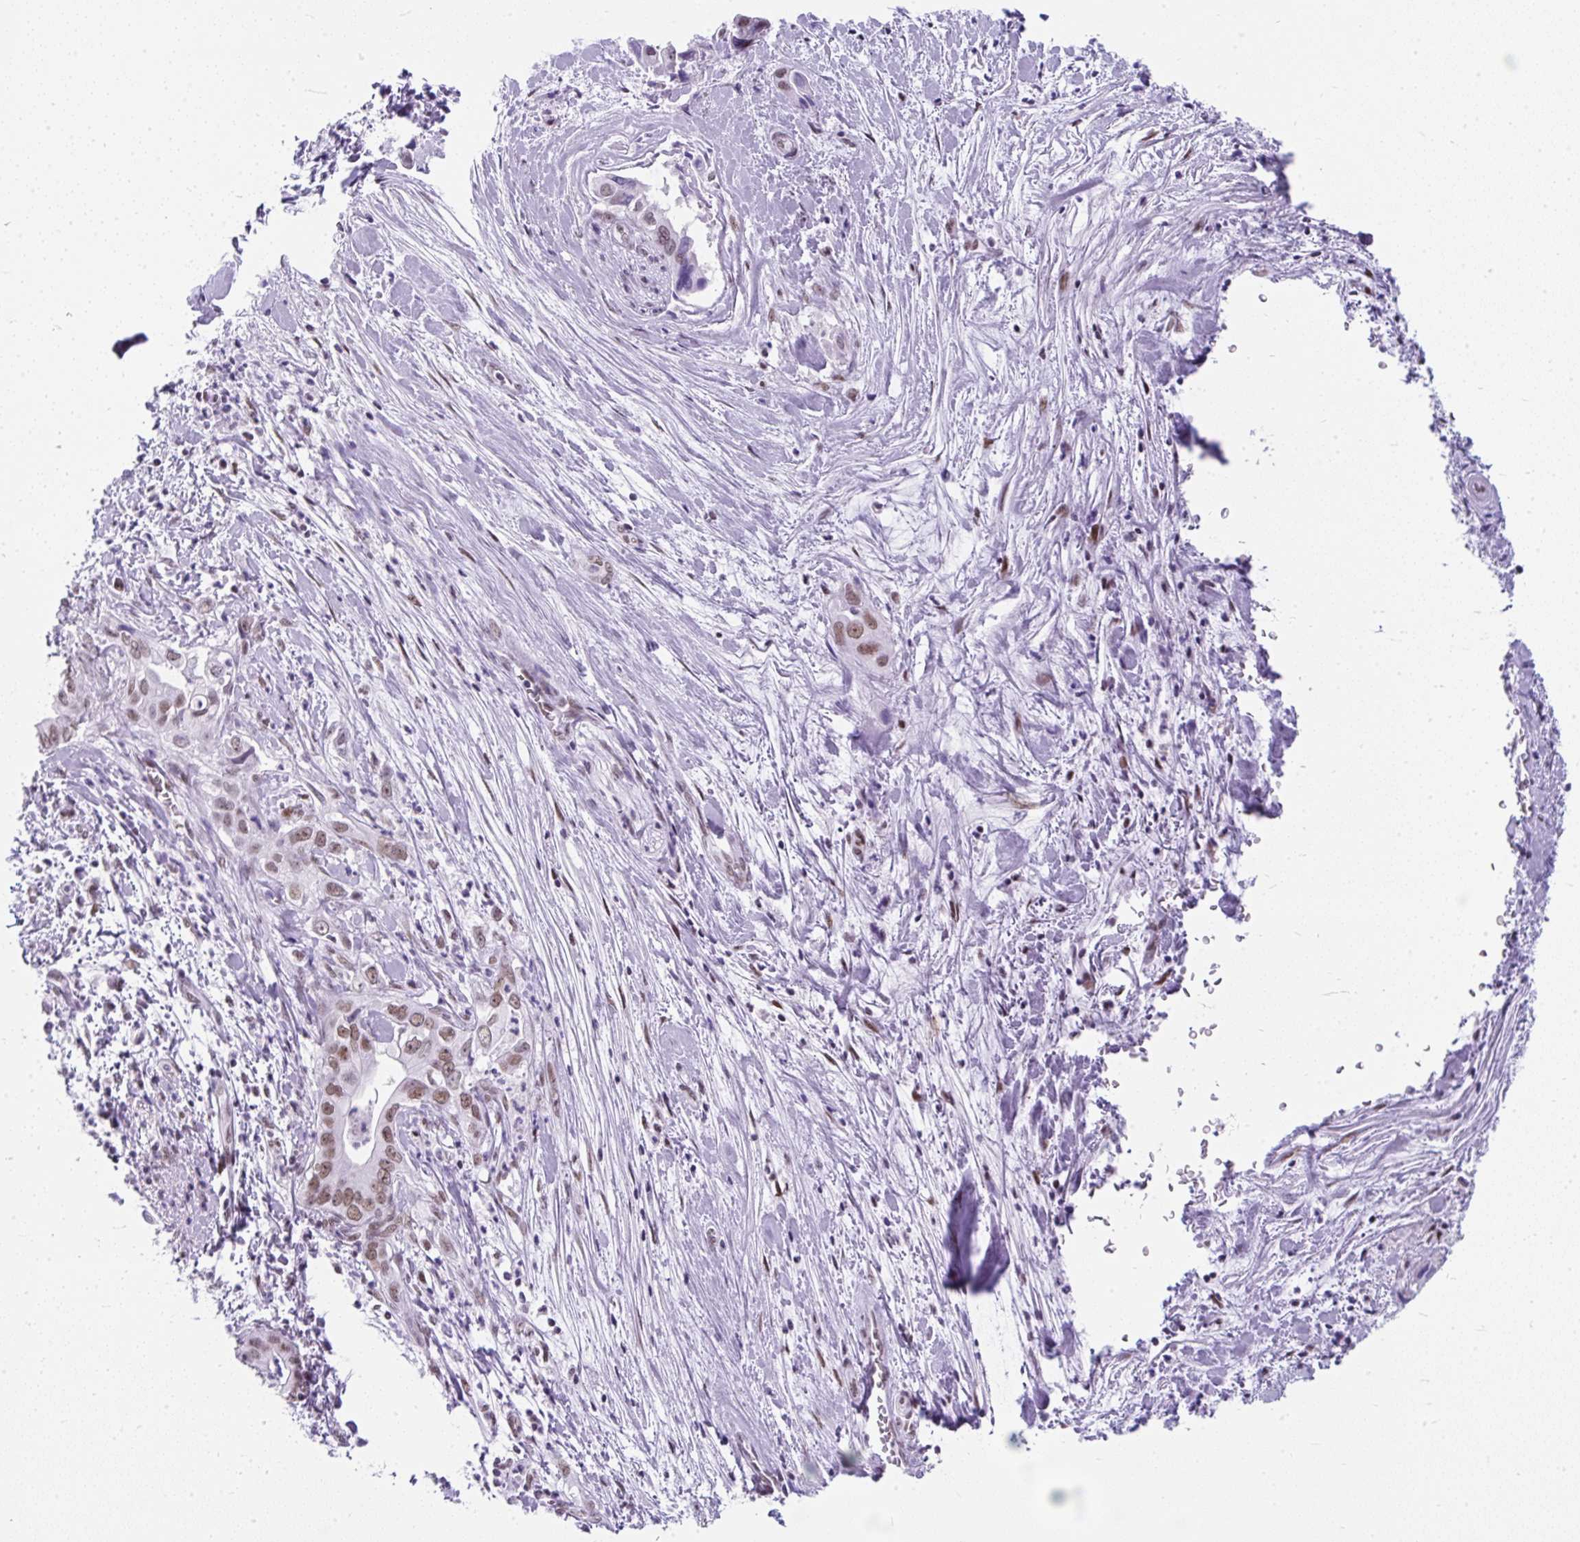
{"staining": {"intensity": "moderate", "quantity": ">75%", "location": "nuclear"}, "tissue": "pancreatic cancer", "cell_type": "Tumor cells", "image_type": "cancer", "snomed": [{"axis": "morphology", "description": "Adenocarcinoma, NOS"}, {"axis": "topography", "description": "Pancreas"}], "caption": "Protein staining of pancreatic cancer (adenocarcinoma) tissue shows moderate nuclear positivity in approximately >75% of tumor cells. (Stains: DAB in brown, nuclei in blue, Microscopy: brightfield microscopy at high magnification).", "gene": "PLCXD2", "patient": {"sex": "female", "age": 78}}